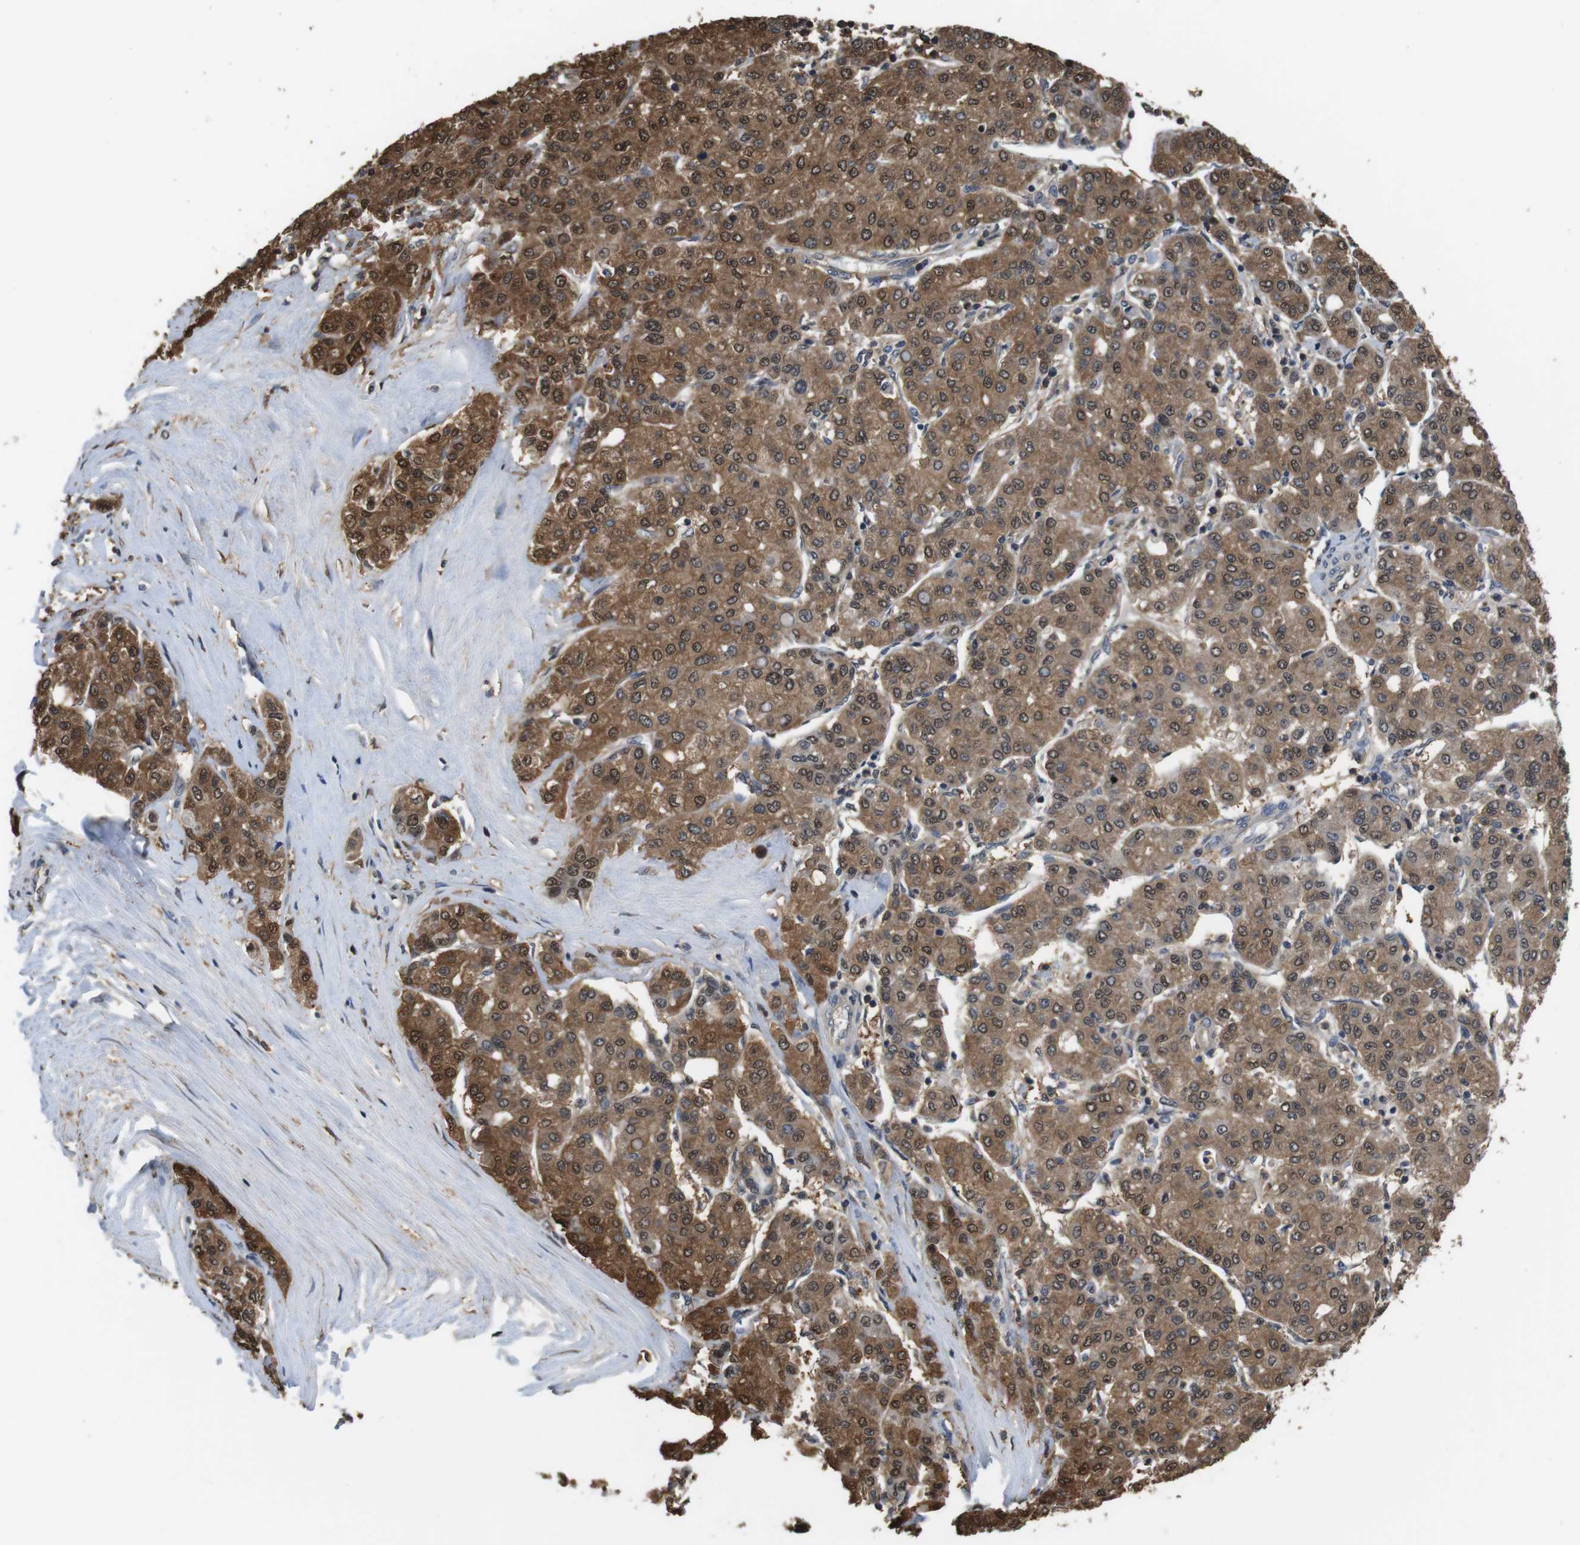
{"staining": {"intensity": "moderate", "quantity": ">75%", "location": "cytoplasmic/membranous,nuclear"}, "tissue": "liver cancer", "cell_type": "Tumor cells", "image_type": "cancer", "snomed": [{"axis": "morphology", "description": "Carcinoma, Hepatocellular, NOS"}, {"axis": "topography", "description": "Liver"}], "caption": "Immunohistochemical staining of hepatocellular carcinoma (liver) demonstrates medium levels of moderate cytoplasmic/membranous and nuclear staining in approximately >75% of tumor cells.", "gene": "LDHA", "patient": {"sex": "male", "age": 65}}